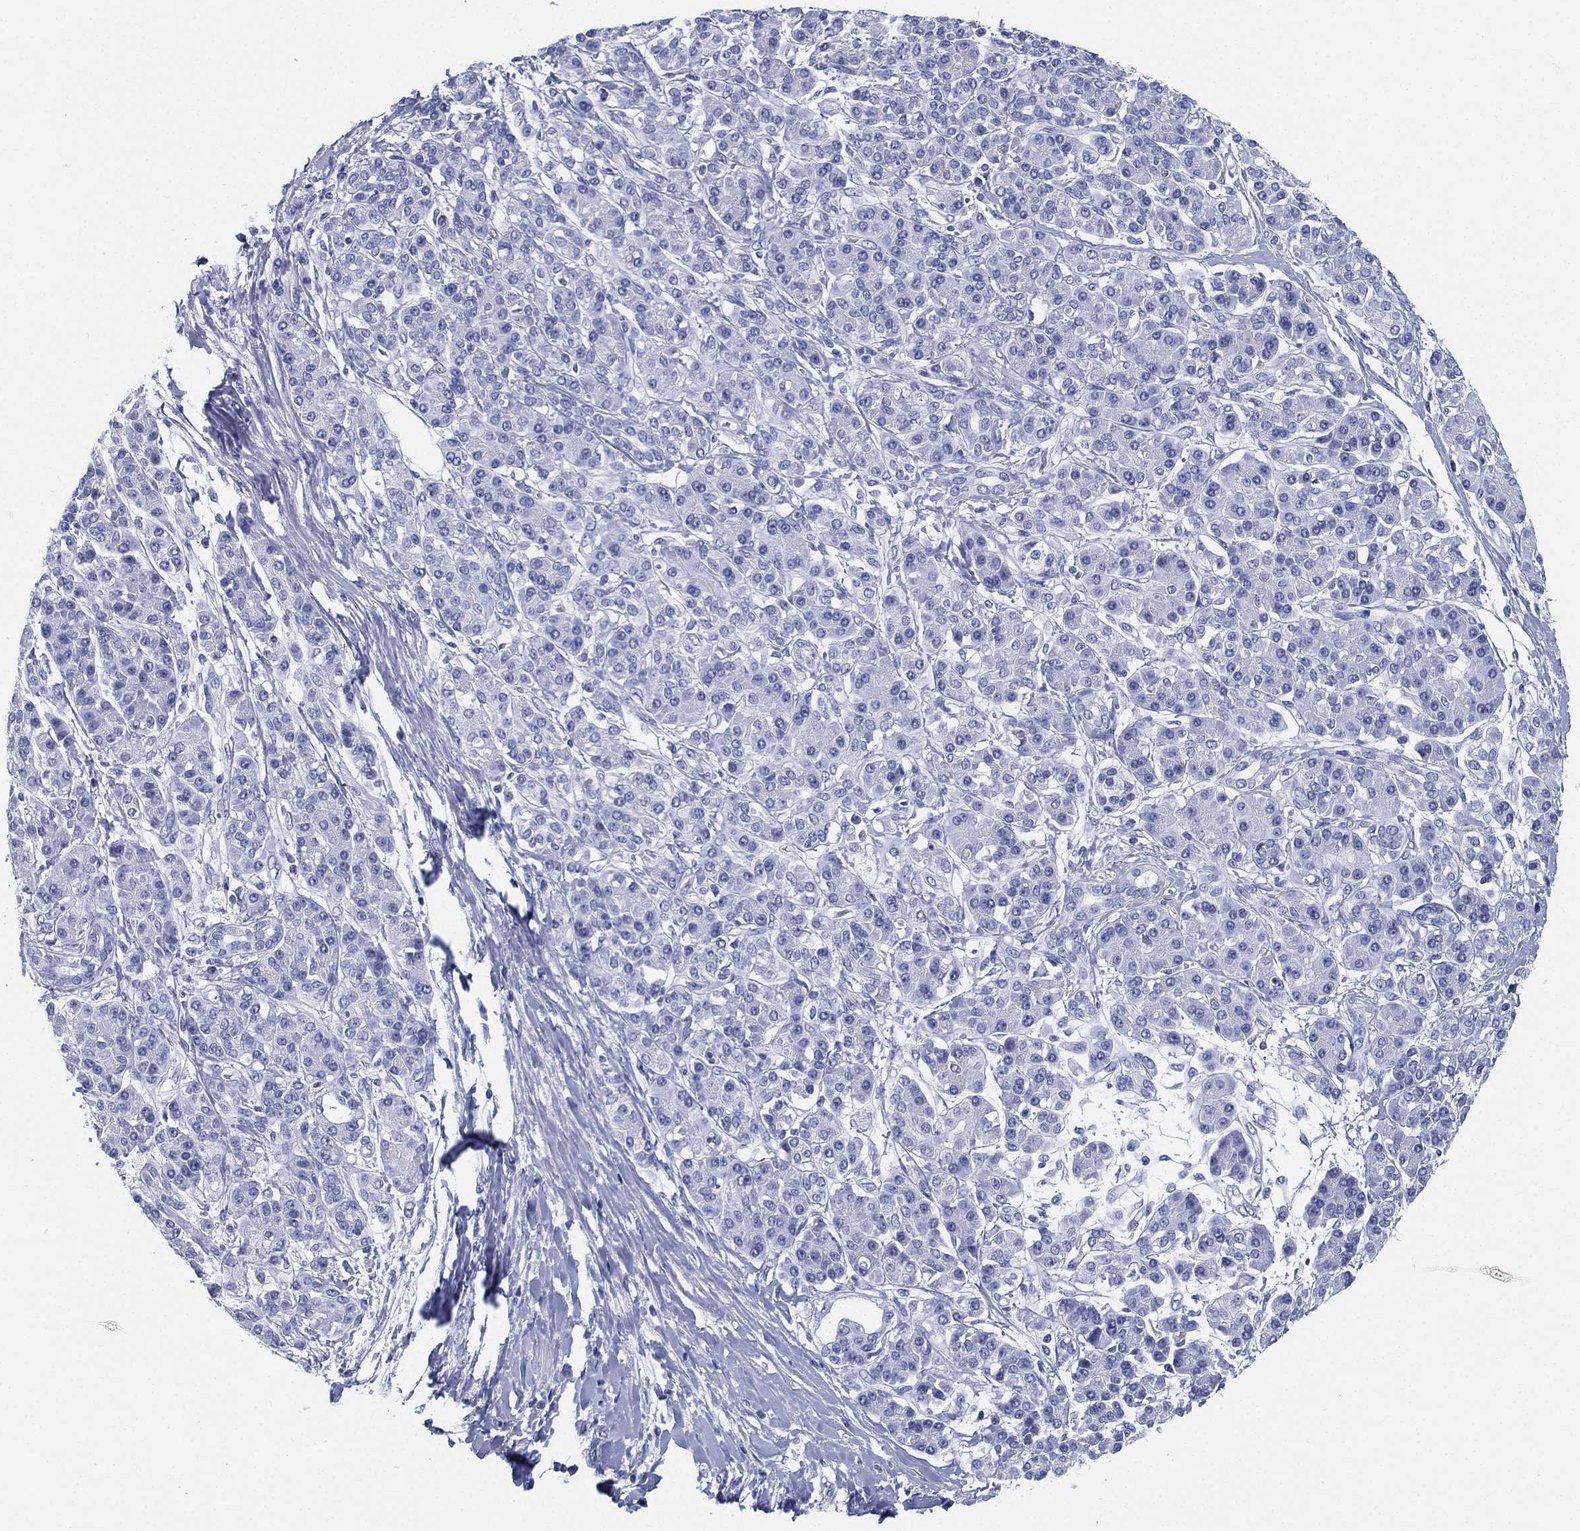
{"staining": {"intensity": "negative", "quantity": "none", "location": "none"}, "tissue": "pancreatic cancer", "cell_type": "Tumor cells", "image_type": "cancer", "snomed": [{"axis": "morphology", "description": "Adenocarcinoma, NOS"}, {"axis": "topography", "description": "Pancreas"}], "caption": "The micrograph demonstrates no staining of tumor cells in pancreatic cancer.", "gene": "ATP1B2", "patient": {"sex": "female", "age": 56}}